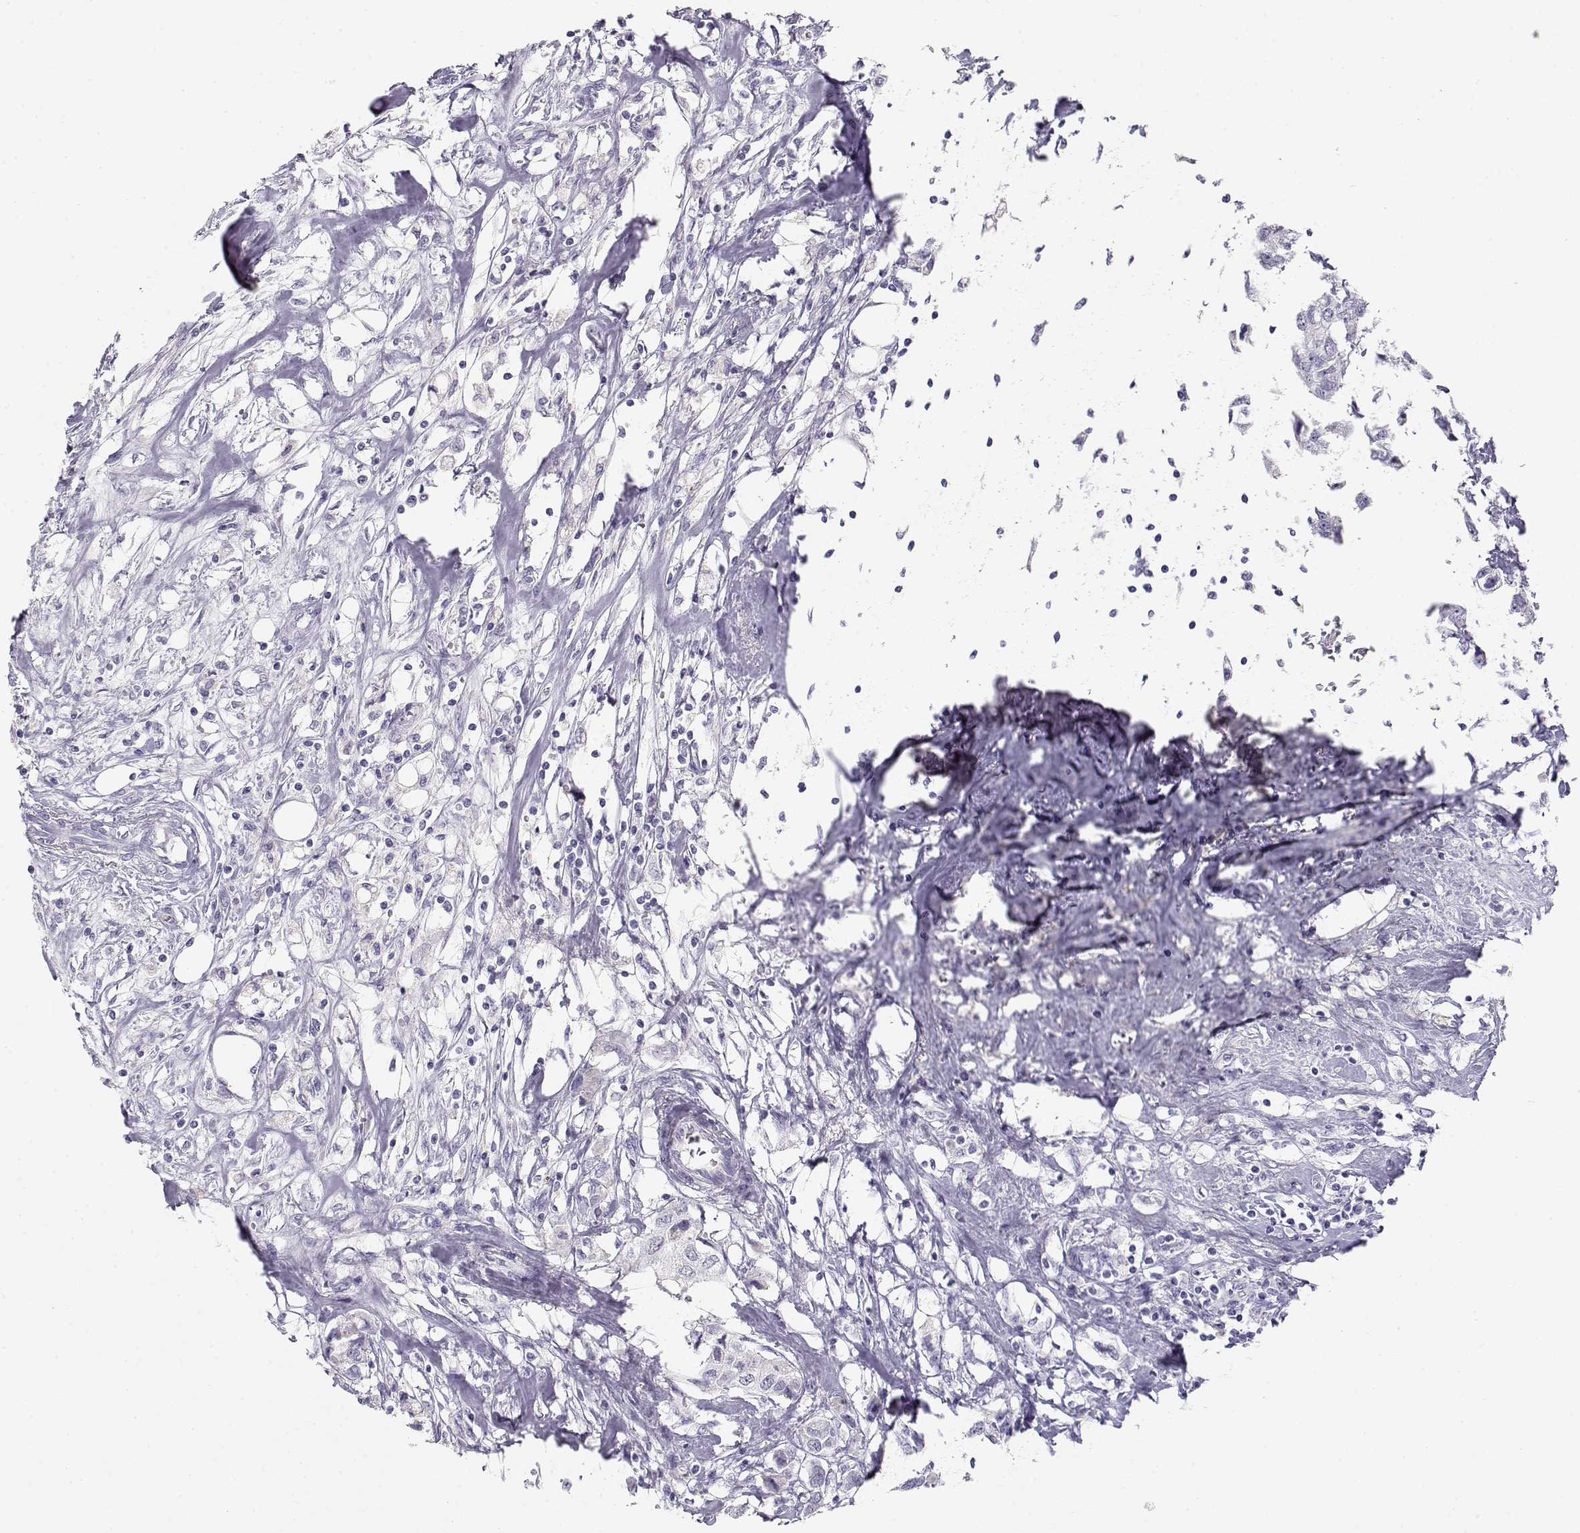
{"staining": {"intensity": "negative", "quantity": "none", "location": "none"}, "tissue": "breast cancer", "cell_type": "Tumor cells", "image_type": "cancer", "snomed": [{"axis": "morphology", "description": "Duct carcinoma"}, {"axis": "topography", "description": "Breast"}], "caption": "Immunohistochemical staining of breast cancer (invasive ductal carcinoma) displays no significant positivity in tumor cells.", "gene": "OPN5", "patient": {"sex": "female", "age": 80}}